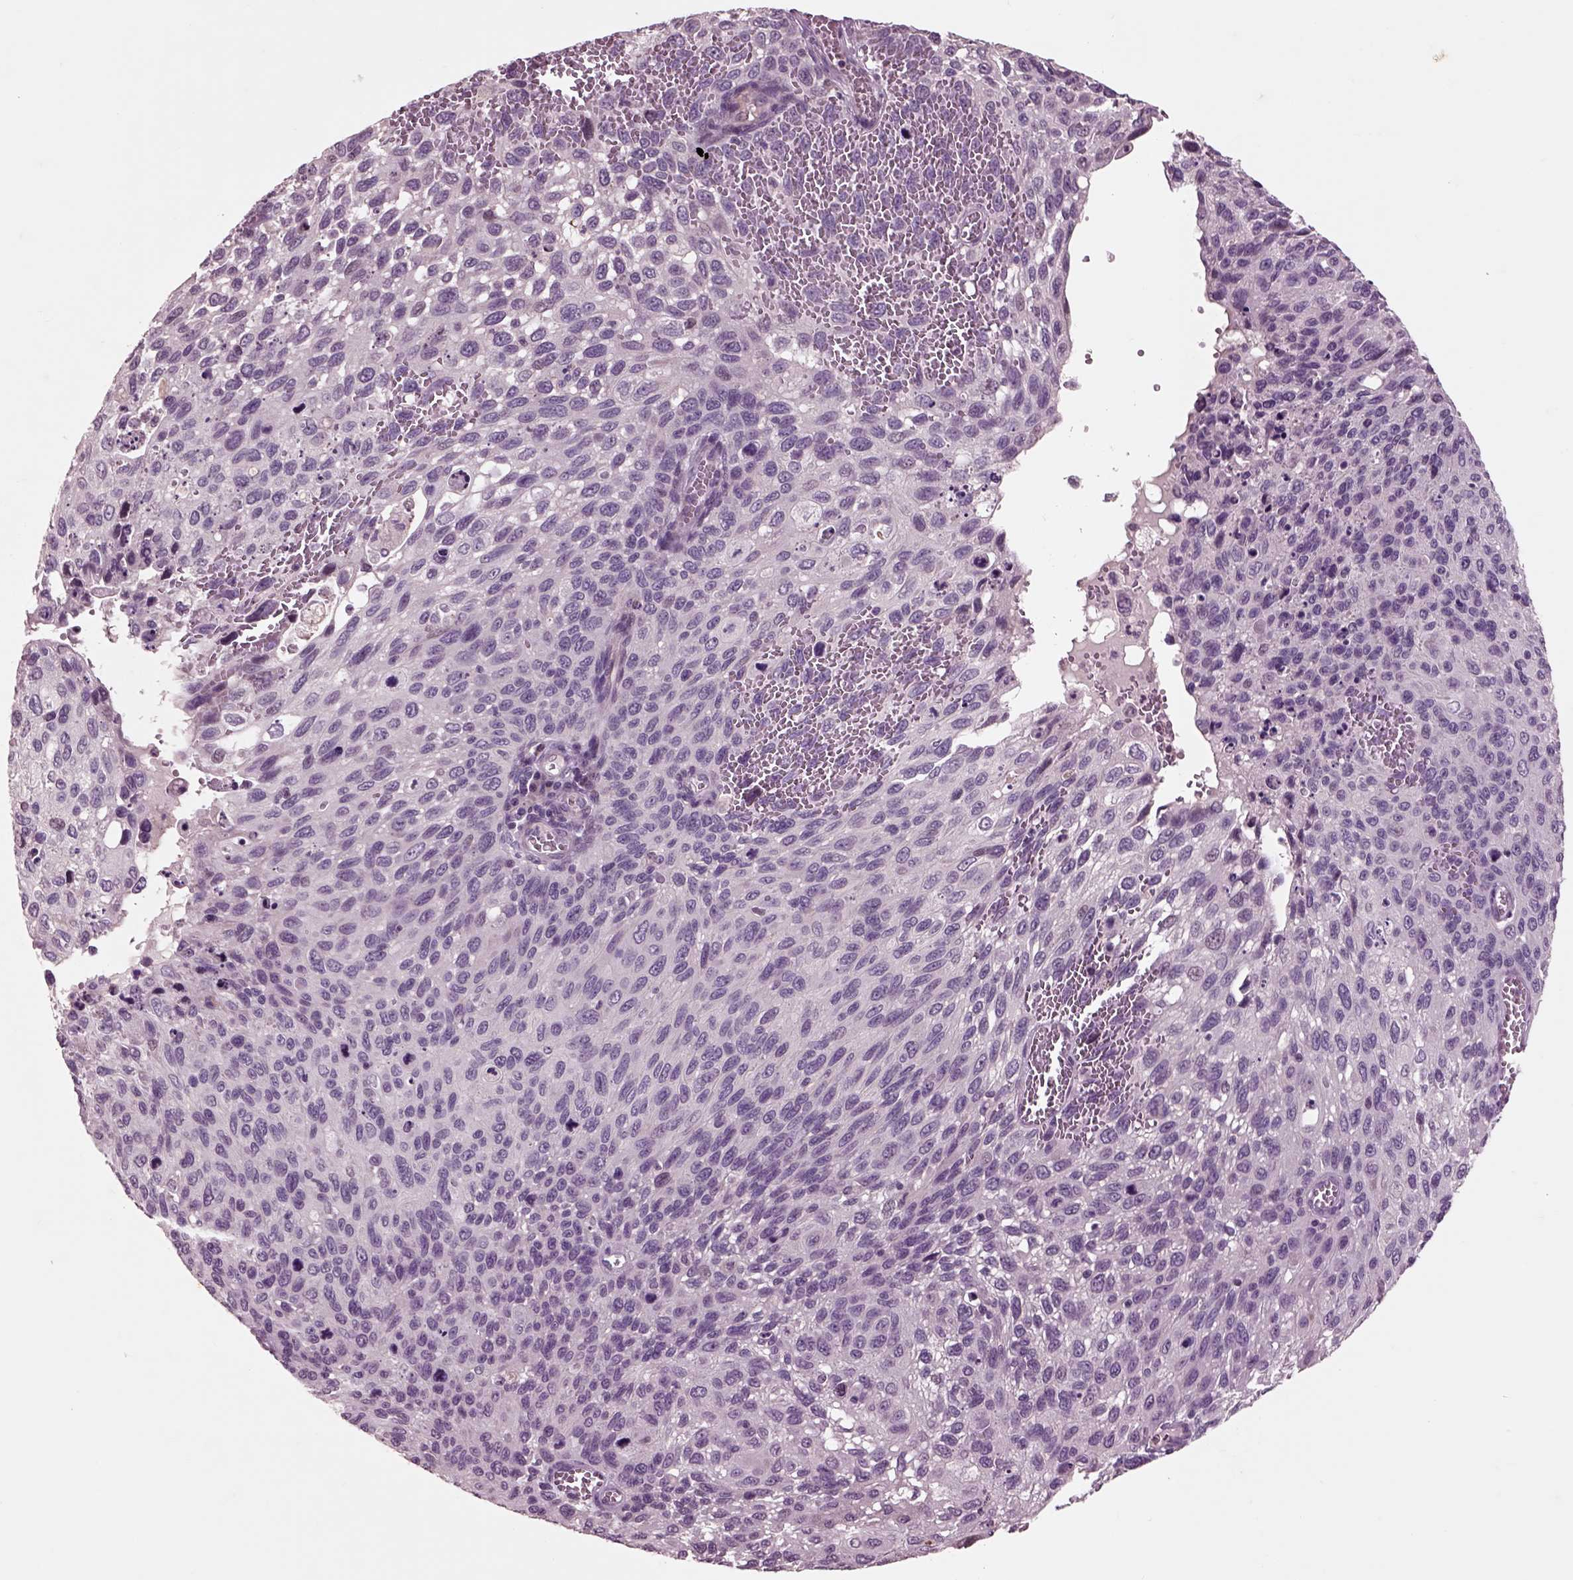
{"staining": {"intensity": "negative", "quantity": "none", "location": "none"}, "tissue": "cervical cancer", "cell_type": "Tumor cells", "image_type": "cancer", "snomed": [{"axis": "morphology", "description": "Squamous cell carcinoma, NOS"}, {"axis": "topography", "description": "Cervix"}], "caption": "There is no significant expression in tumor cells of cervical cancer.", "gene": "CHGB", "patient": {"sex": "female", "age": 70}}